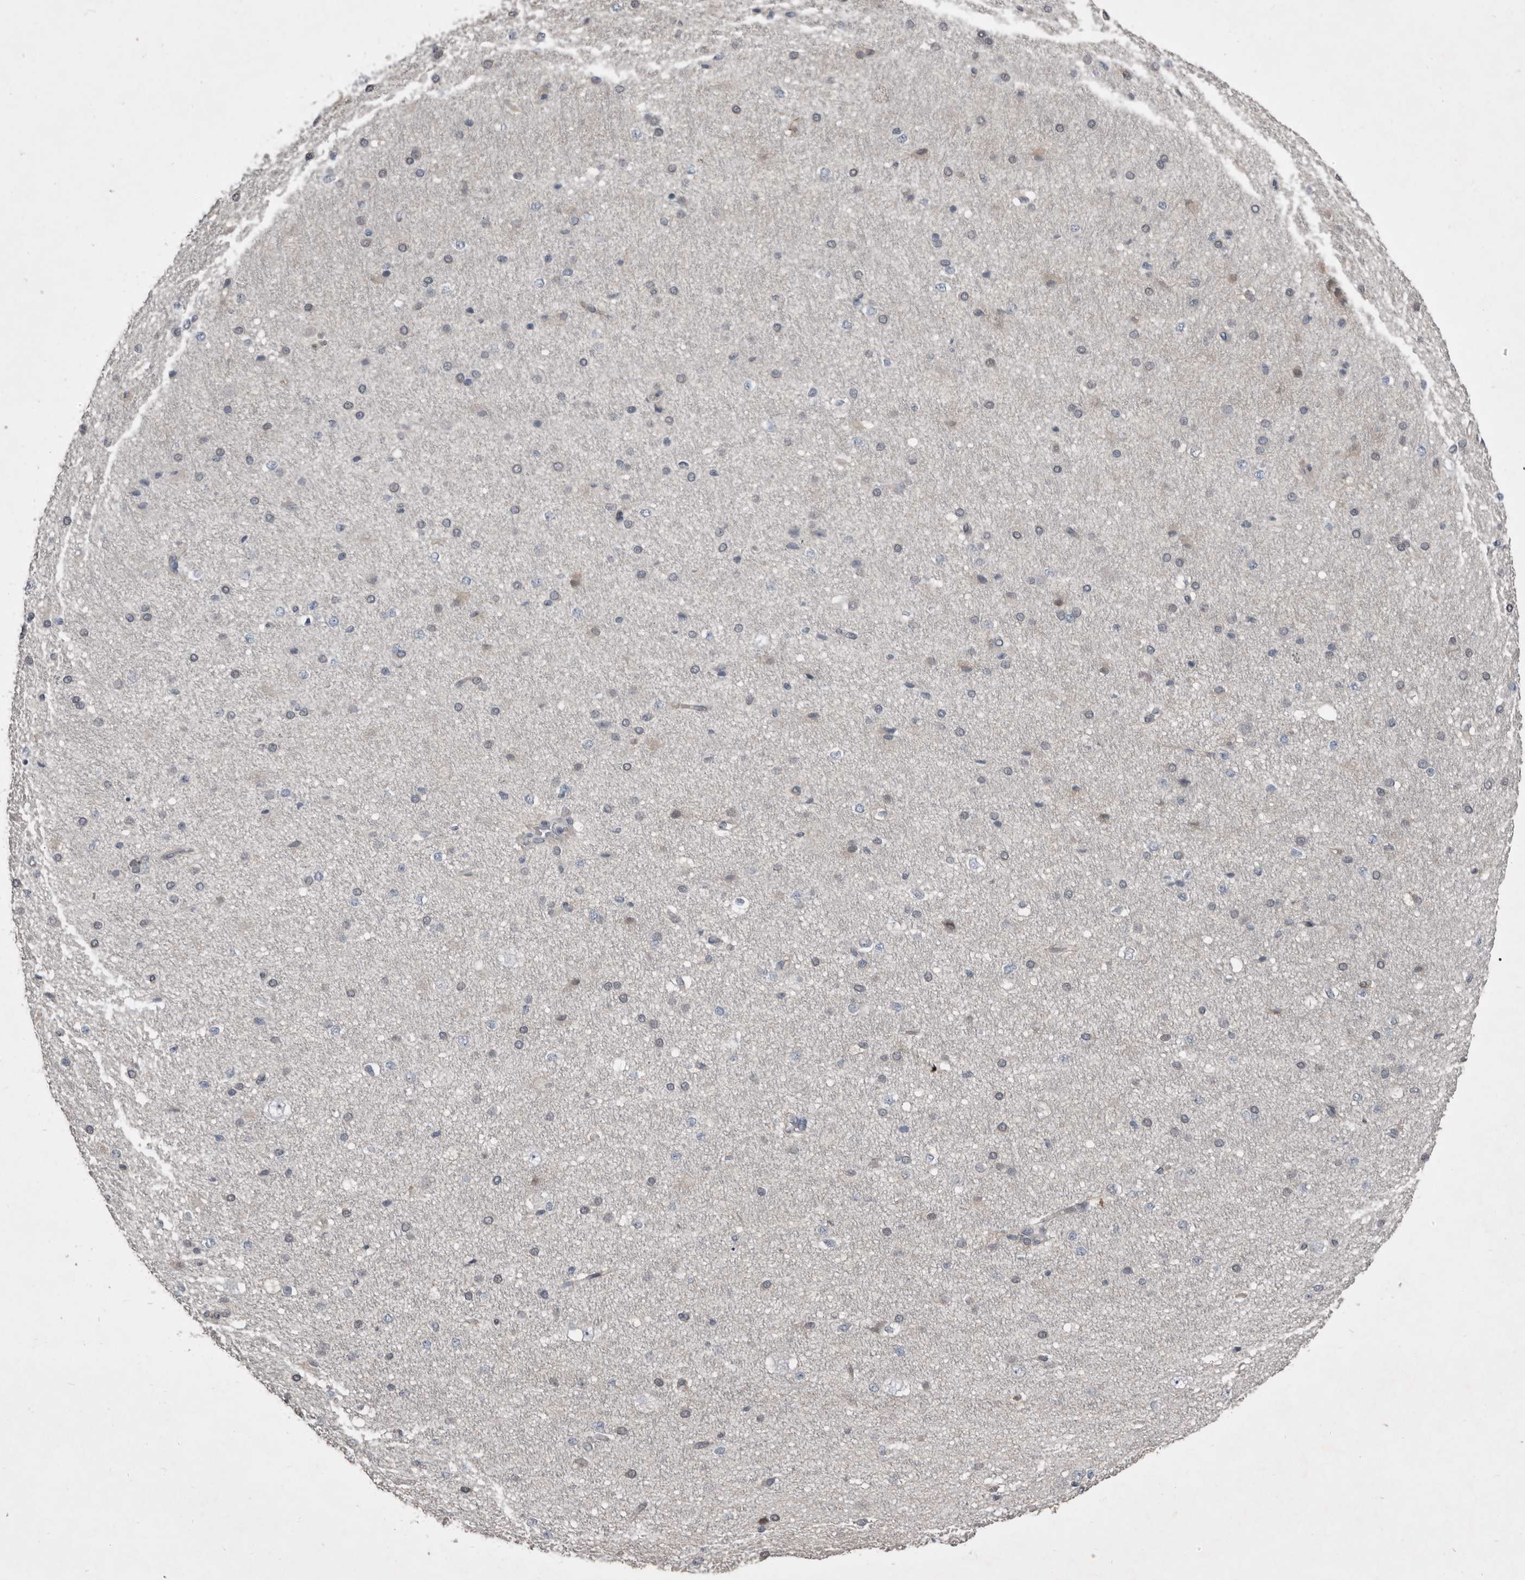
{"staining": {"intensity": "negative", "quantity": "none", "location": "none"}, "tissue": "cerebral cortex", "cell_type": "Endothelial cells", "image_type": "normal", "snomed": [{"axis": "morphology", "description": "Normal tissue, NOS"}, {"axis": "morphology", "description": "Developmental malformation"}, {"axis": "topography", "description": "Cerebral cortex"}], "caption": "This is an immunohistochemistry (IHC) photomicrograph of normal human cerebral cortex. There is no positivity in endothelial cells.", "gene": "RBKS", "patient": {"sex": "female", "age": 30}}